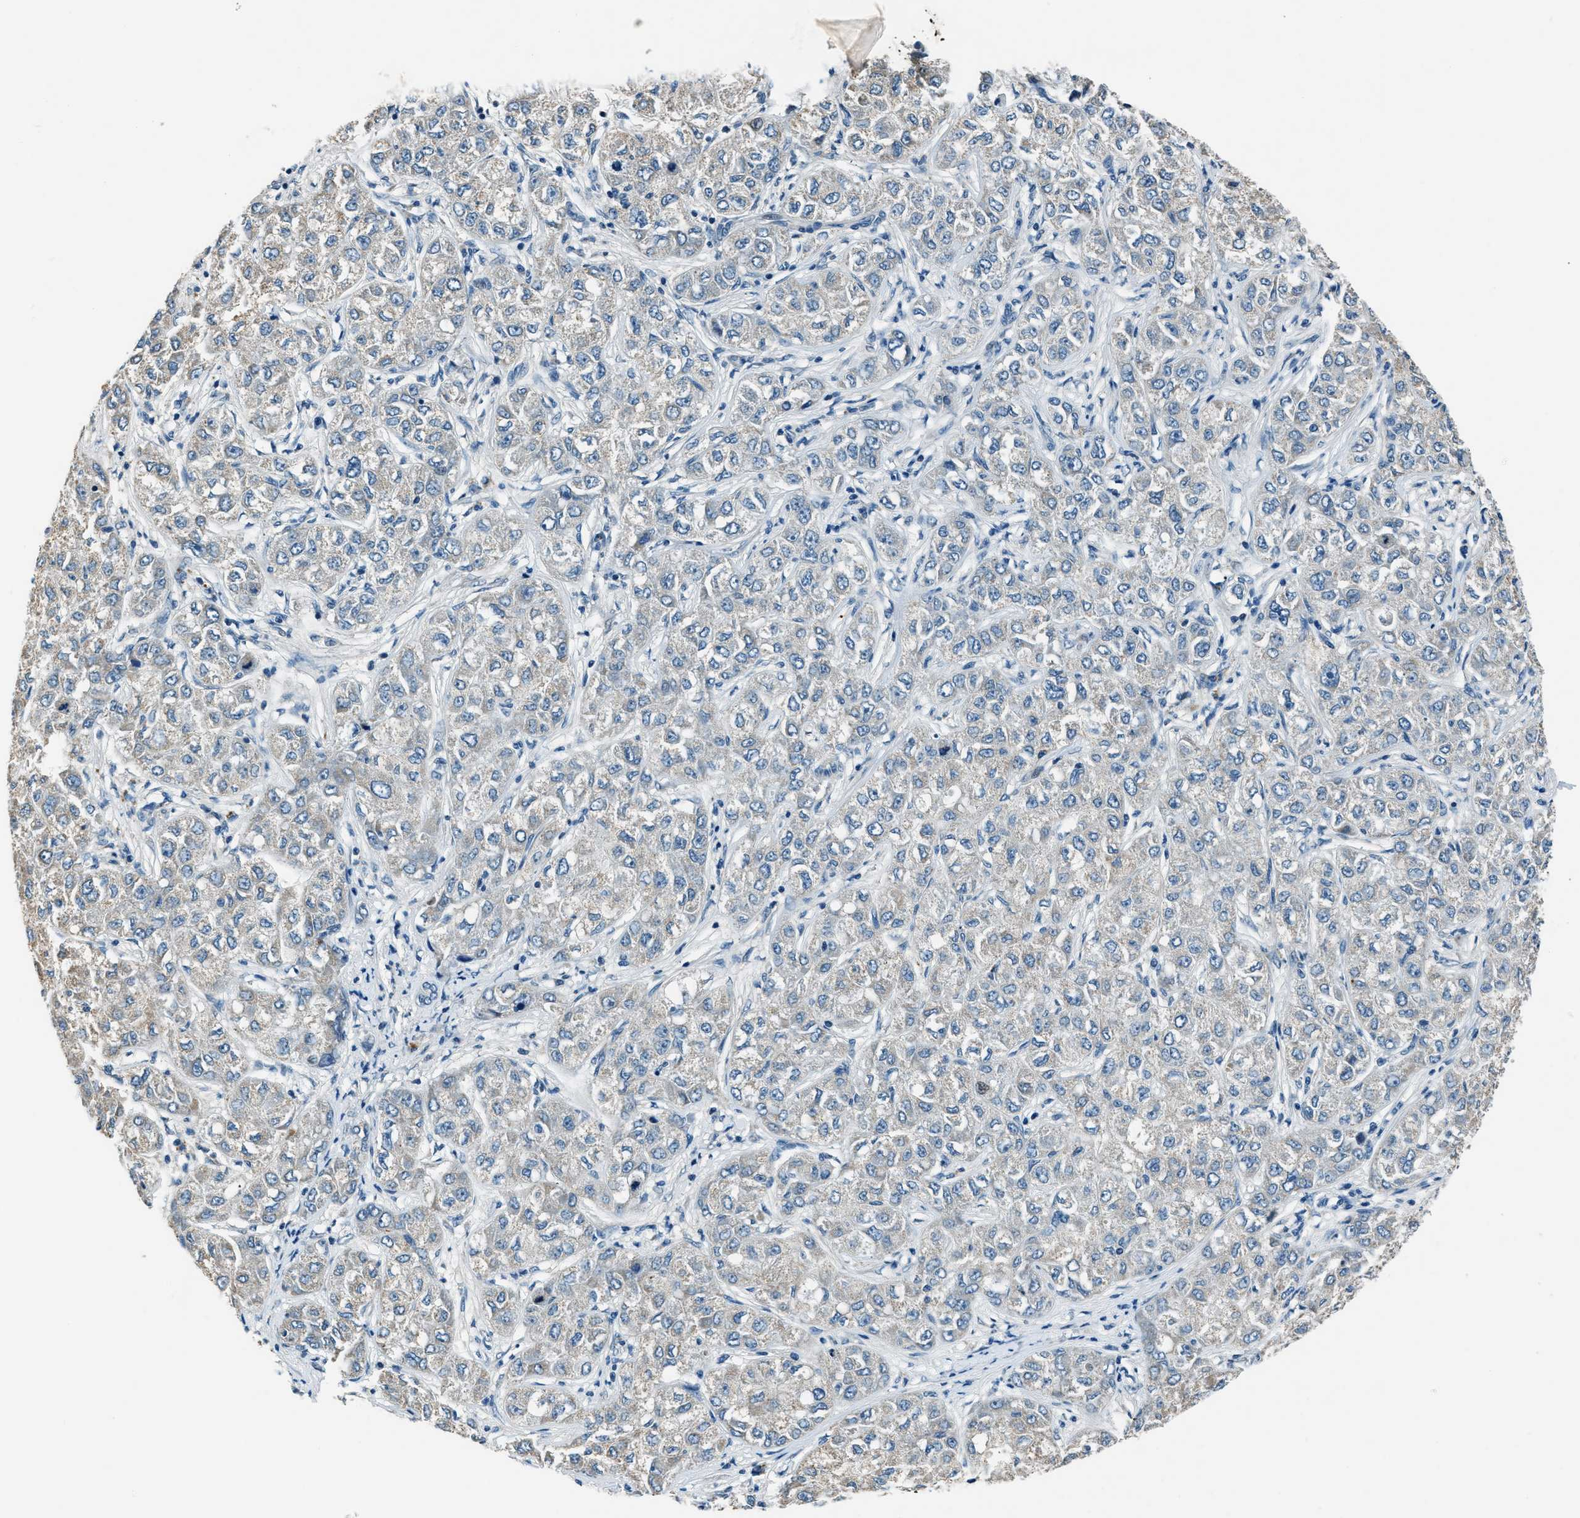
{"staining": {"intensity": "weak", "quantity": "<25%", "location": "cytoplasmic/membranous"}, "tissue": "liver cancer", "cell_type": "Tumor cells", "image_type": "cancer", "snomed": [{"axis": "morphology", "description": "Carcinoma, Hepatocellular, NOS"}, {"axis": "topography", "description": "Liver"}], "caption": "A high-resolution histopathology image shows IHC staining of hepatocellular carcinoma (liver), which demonstrates no significant expression in tumor cells.", "gene": "NME8", "patient": {"sex": "male", "age": 80}}